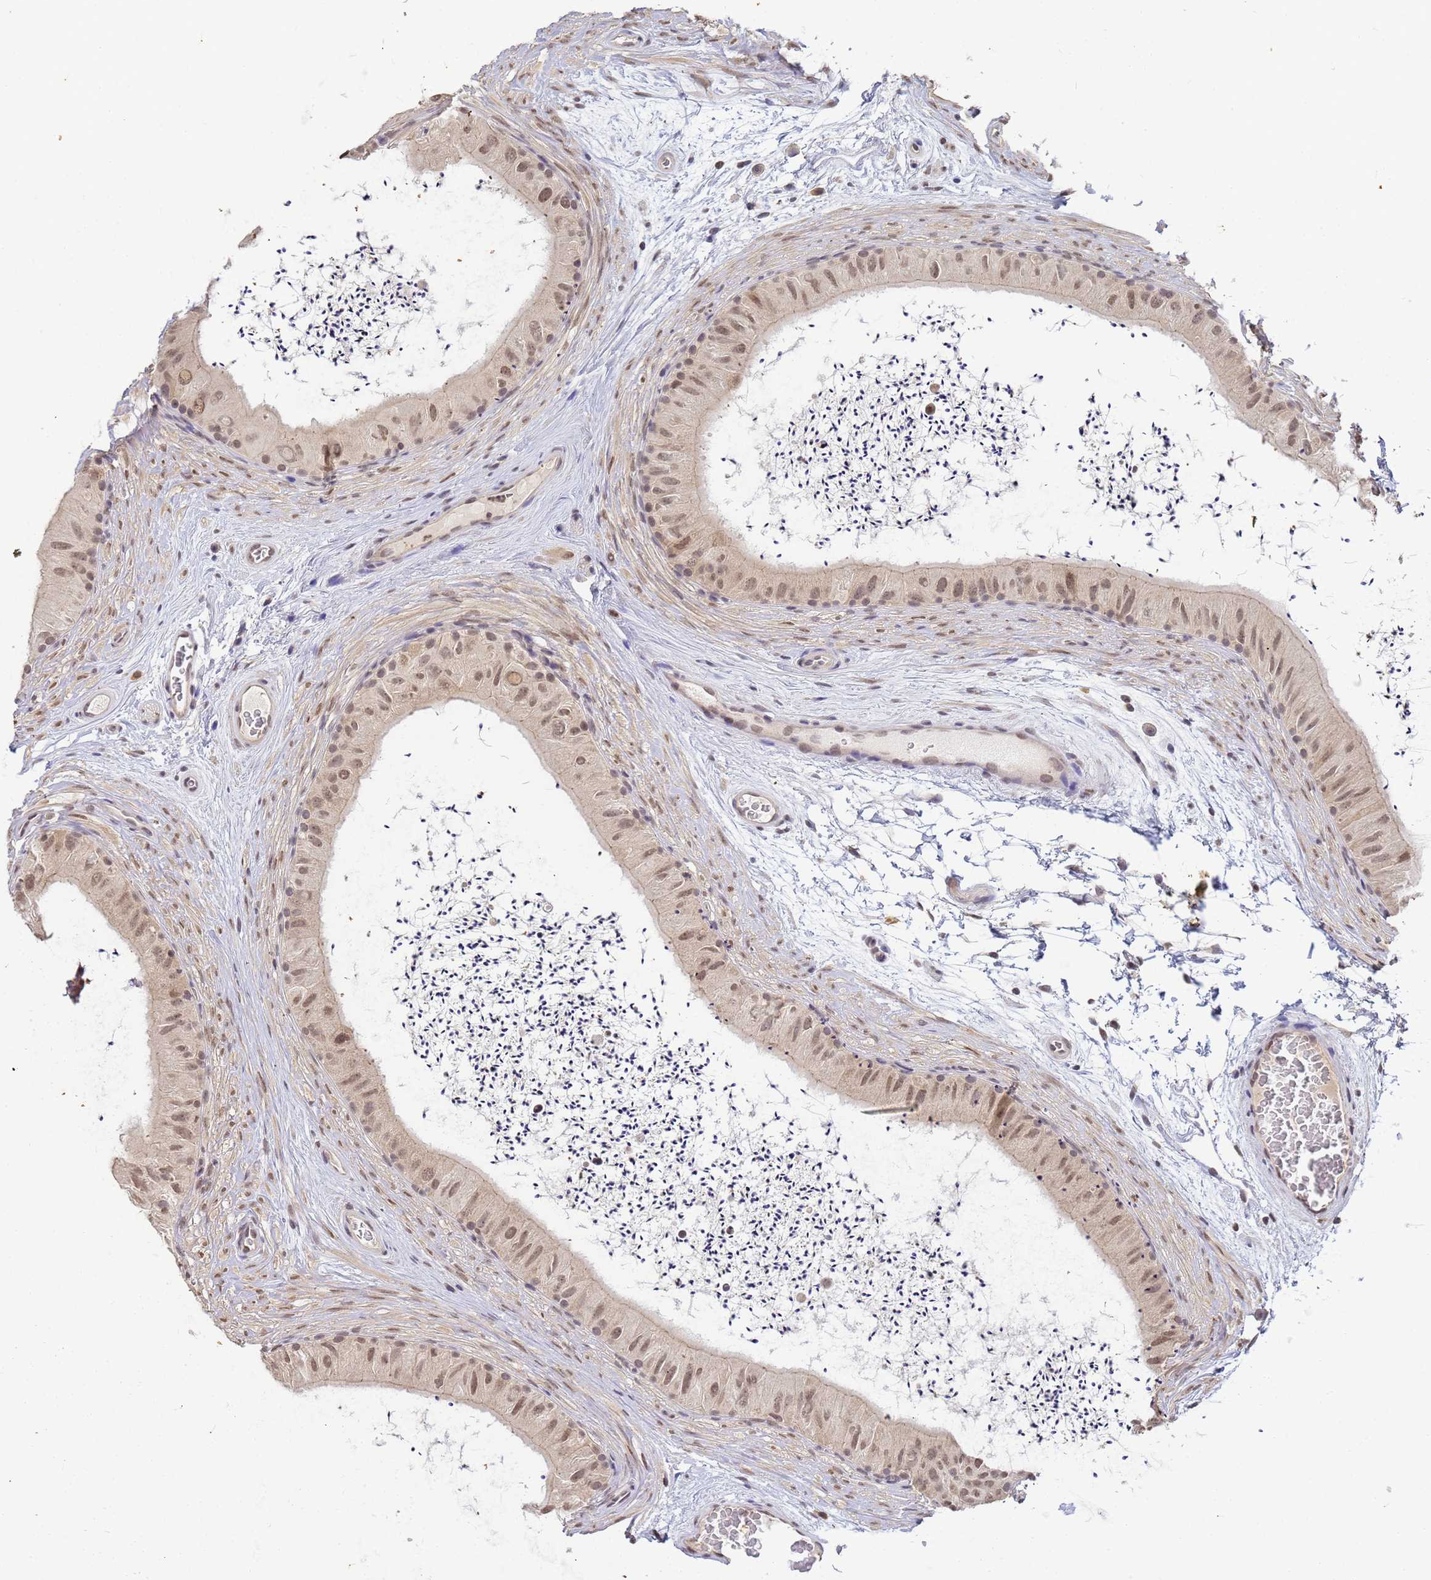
{"staining": {"intensity": "moderate", "quantity": ">75%", "location": "nuclear"}, "tissue": "epididymis", "cell_type": "Glandular cells", "image_type": "normal", "snomed": [{"axis": "morphology", "description": "Normal tissue, NOS"}, {"axis": "topography", "description": "Epididymis"}], "caption": "High-power microscopy captured an IHC photomicrograph of benign epididymis, revealing moderate nuclear positivity in approximately >75% of glandular cells.", "gene": "MYL7", "patient": {"sex": "male", "age": 50}}